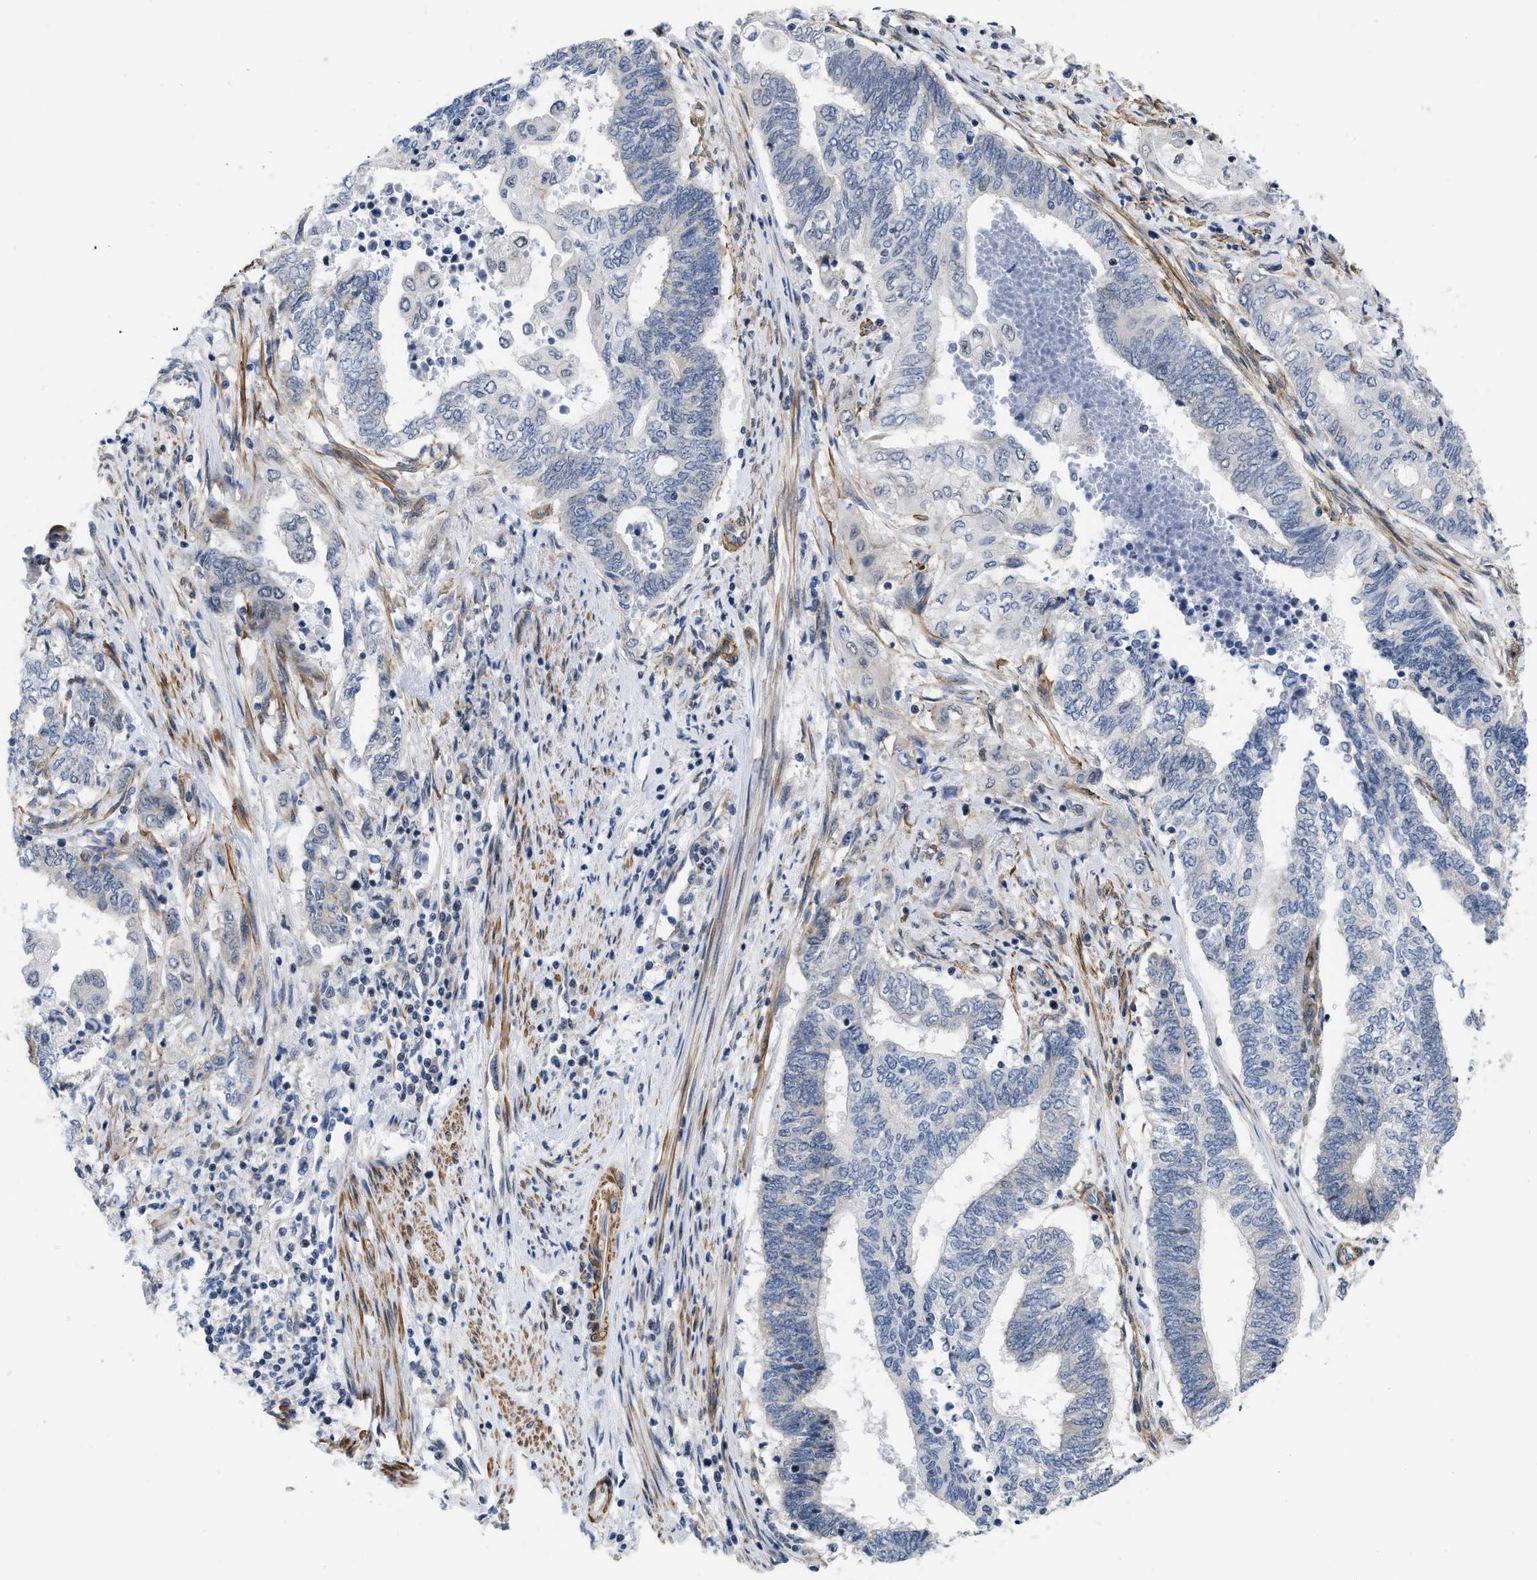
{"staining": {"intensity": "negative", "quantity": "none", "location": "none"}, "tissue": "endometrial cancer", "cell_type": "Tumor cells", "image_type": "cancer", "snomed": [{"axis": "morphology", "description": "Adenocarcinoma, NOS"}, {"axis": "topography", "description": "Uterus"}, {"axis": "topography", "description": "Endometrium"}], "caption": "Human endometrial adenocarcinoma stained for a protein using IHC demonstrates no staining in tumor cells.", "gene": "GPRASP2", "patient": {"sex": "female", "age": 70}}